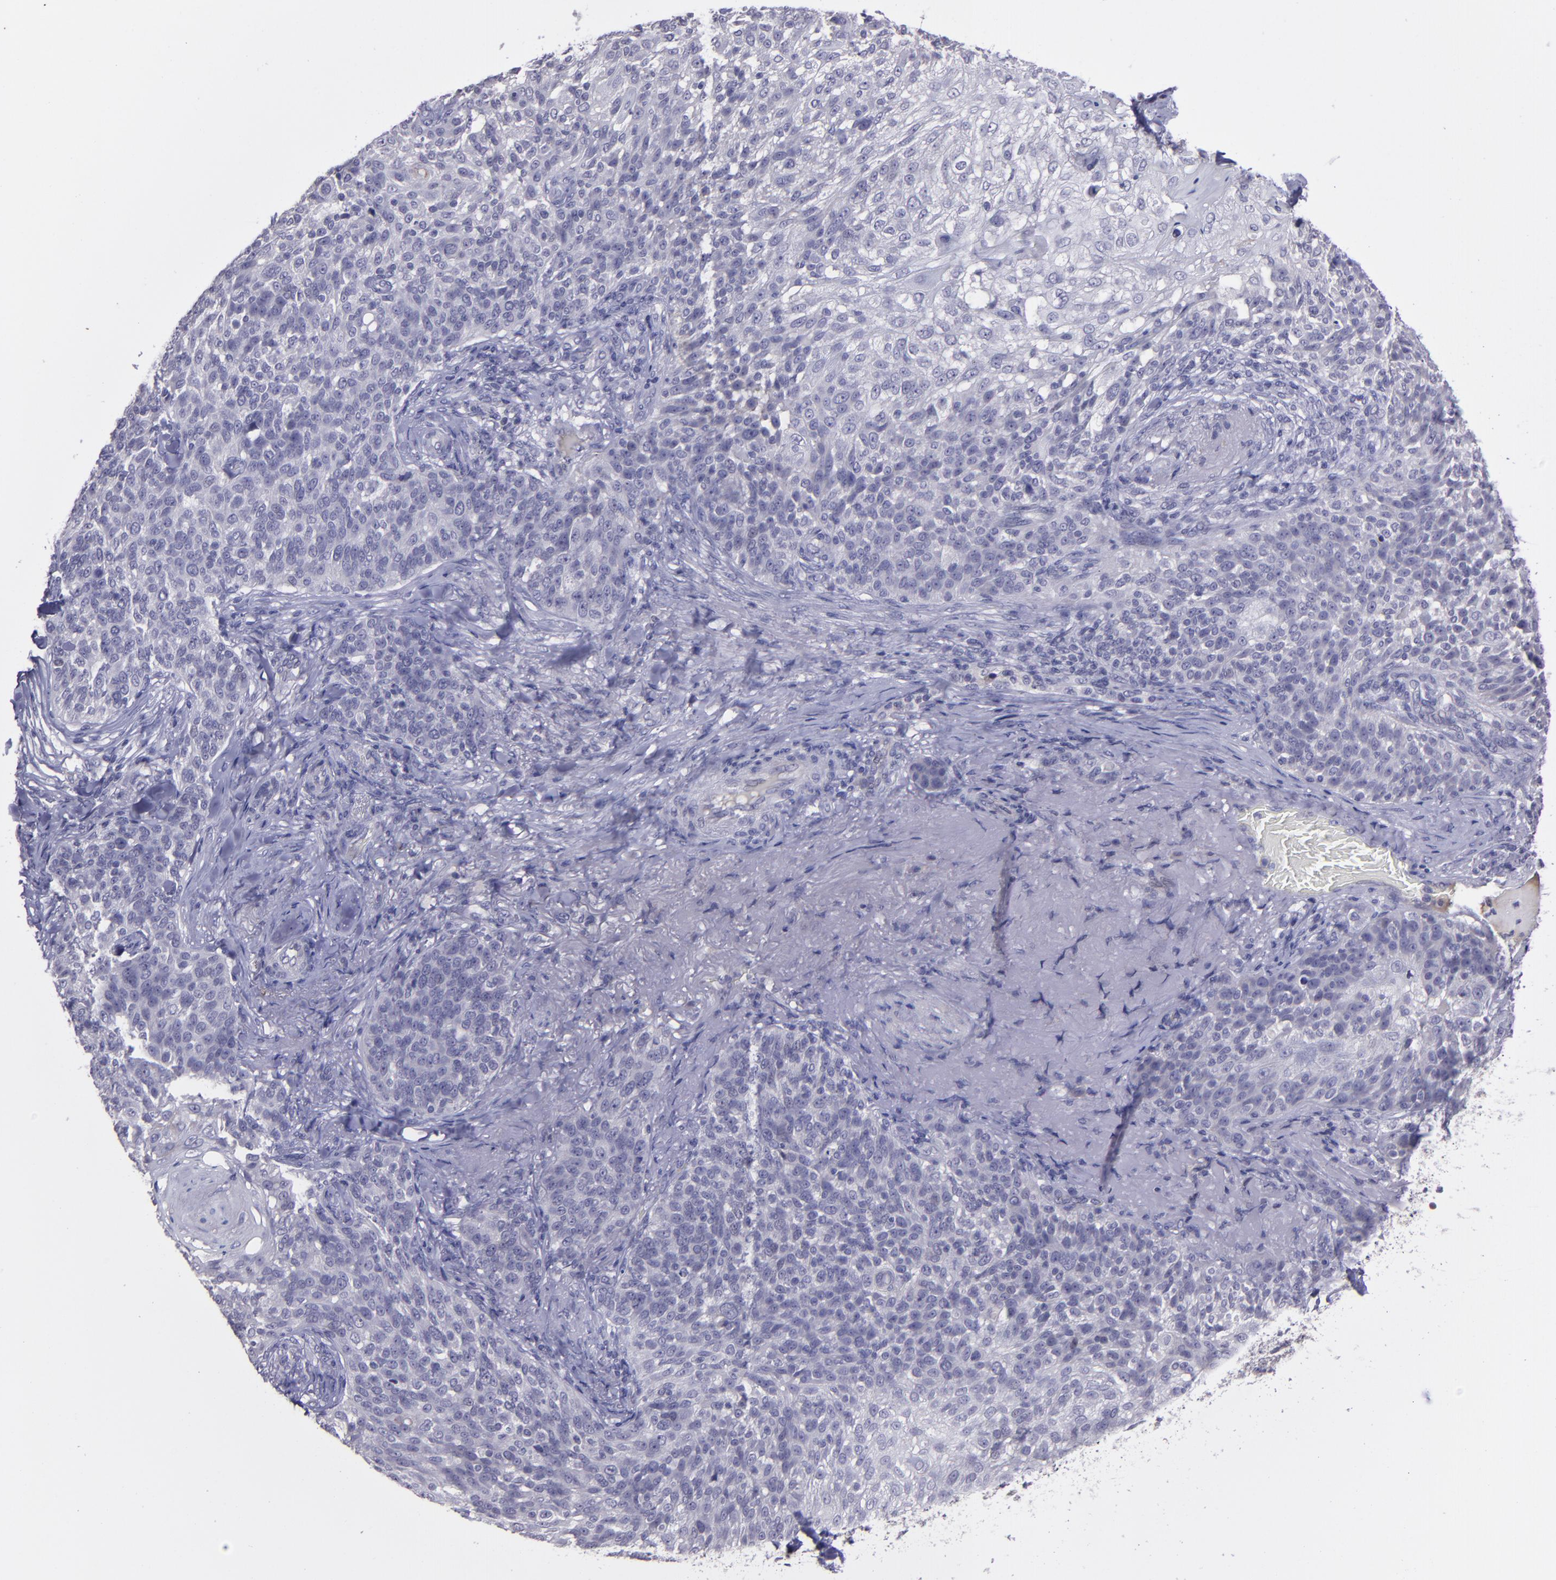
{"staining": {"intensity": "negative", "quantity": "none", "location": "none"}, "tissue": "skin cancer", "cell_type": "Tumor cells", "image_type": "cancer", "snomed": [{"axis": "morphology", "description": "Normal tissue, NOS"}, {"axis": "morphology", "description": "Squamous cell carcinoma, NOS"}, {"axis": "topography", "description": "Skin"}], "caption": "A micrograph of human squamous cell carcinoma (skin) is negative for staining in tumor cells. The staining is performed using DAB (3,3'-diaminobenzidine) brown chromogen with nuclei counter-stained in using hematoxylin.", "gene": "MASP1", "patient": {"sex": "female", "age": 83}}